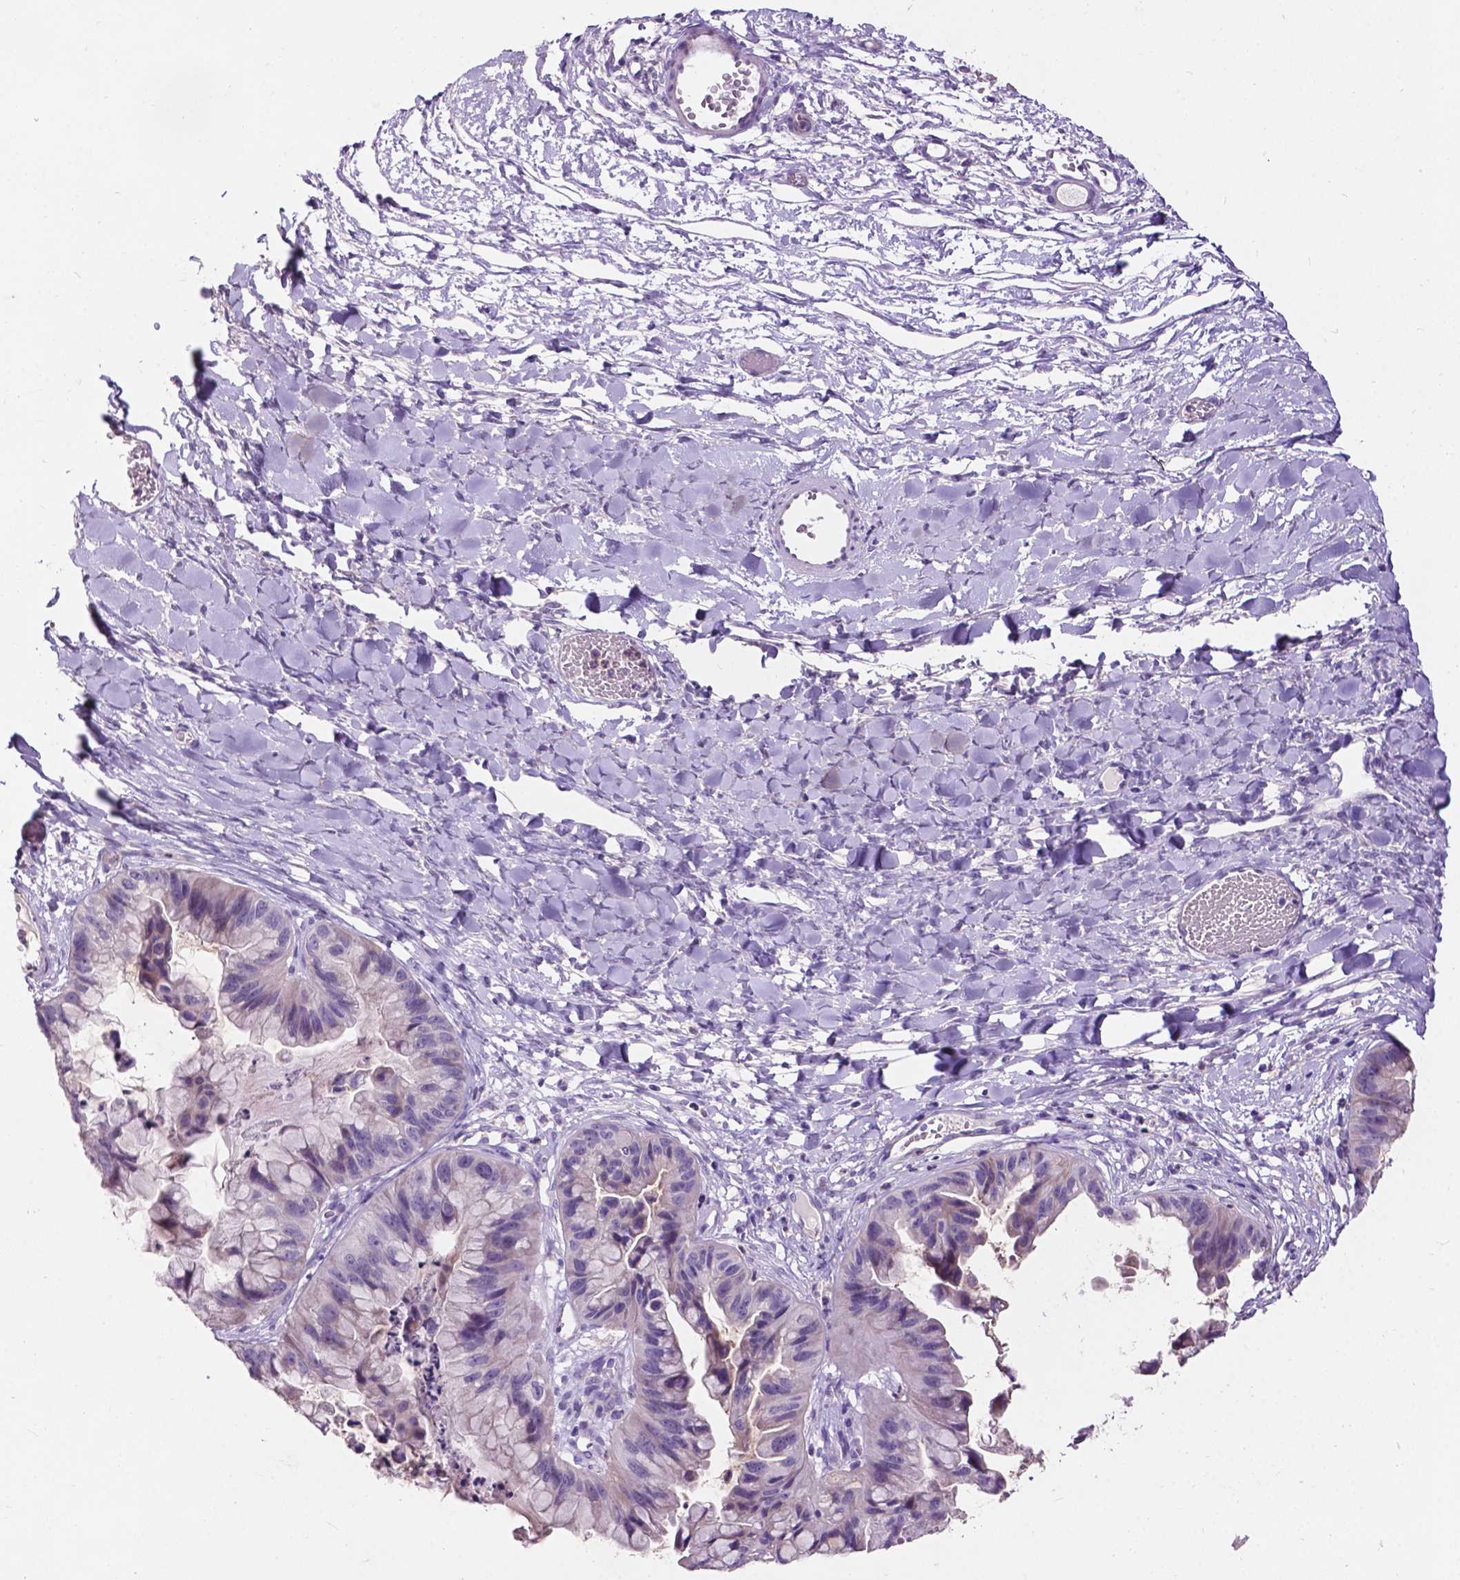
{"staining": {"intensity": "negative", "quantity": "none", "location": "none"}, "tissue": "ovarian cancer", "cell_type": "Tumor cells", "image_type": "cancer", "snomed": [{"axis": "morphology", "description": "Cystadenocarcinoma, mucinous, NOS"}, {"axis": "topography", "description": "Ovary"}], "caption": "High power microscopy histopathology image of an immunohistochemistry (IHC) histopathology image of ovarian cancer, revealing no significant expression in tumor cells.", "gene": "PLSCR1", "patient": {"sex": "female", "age": 76}}